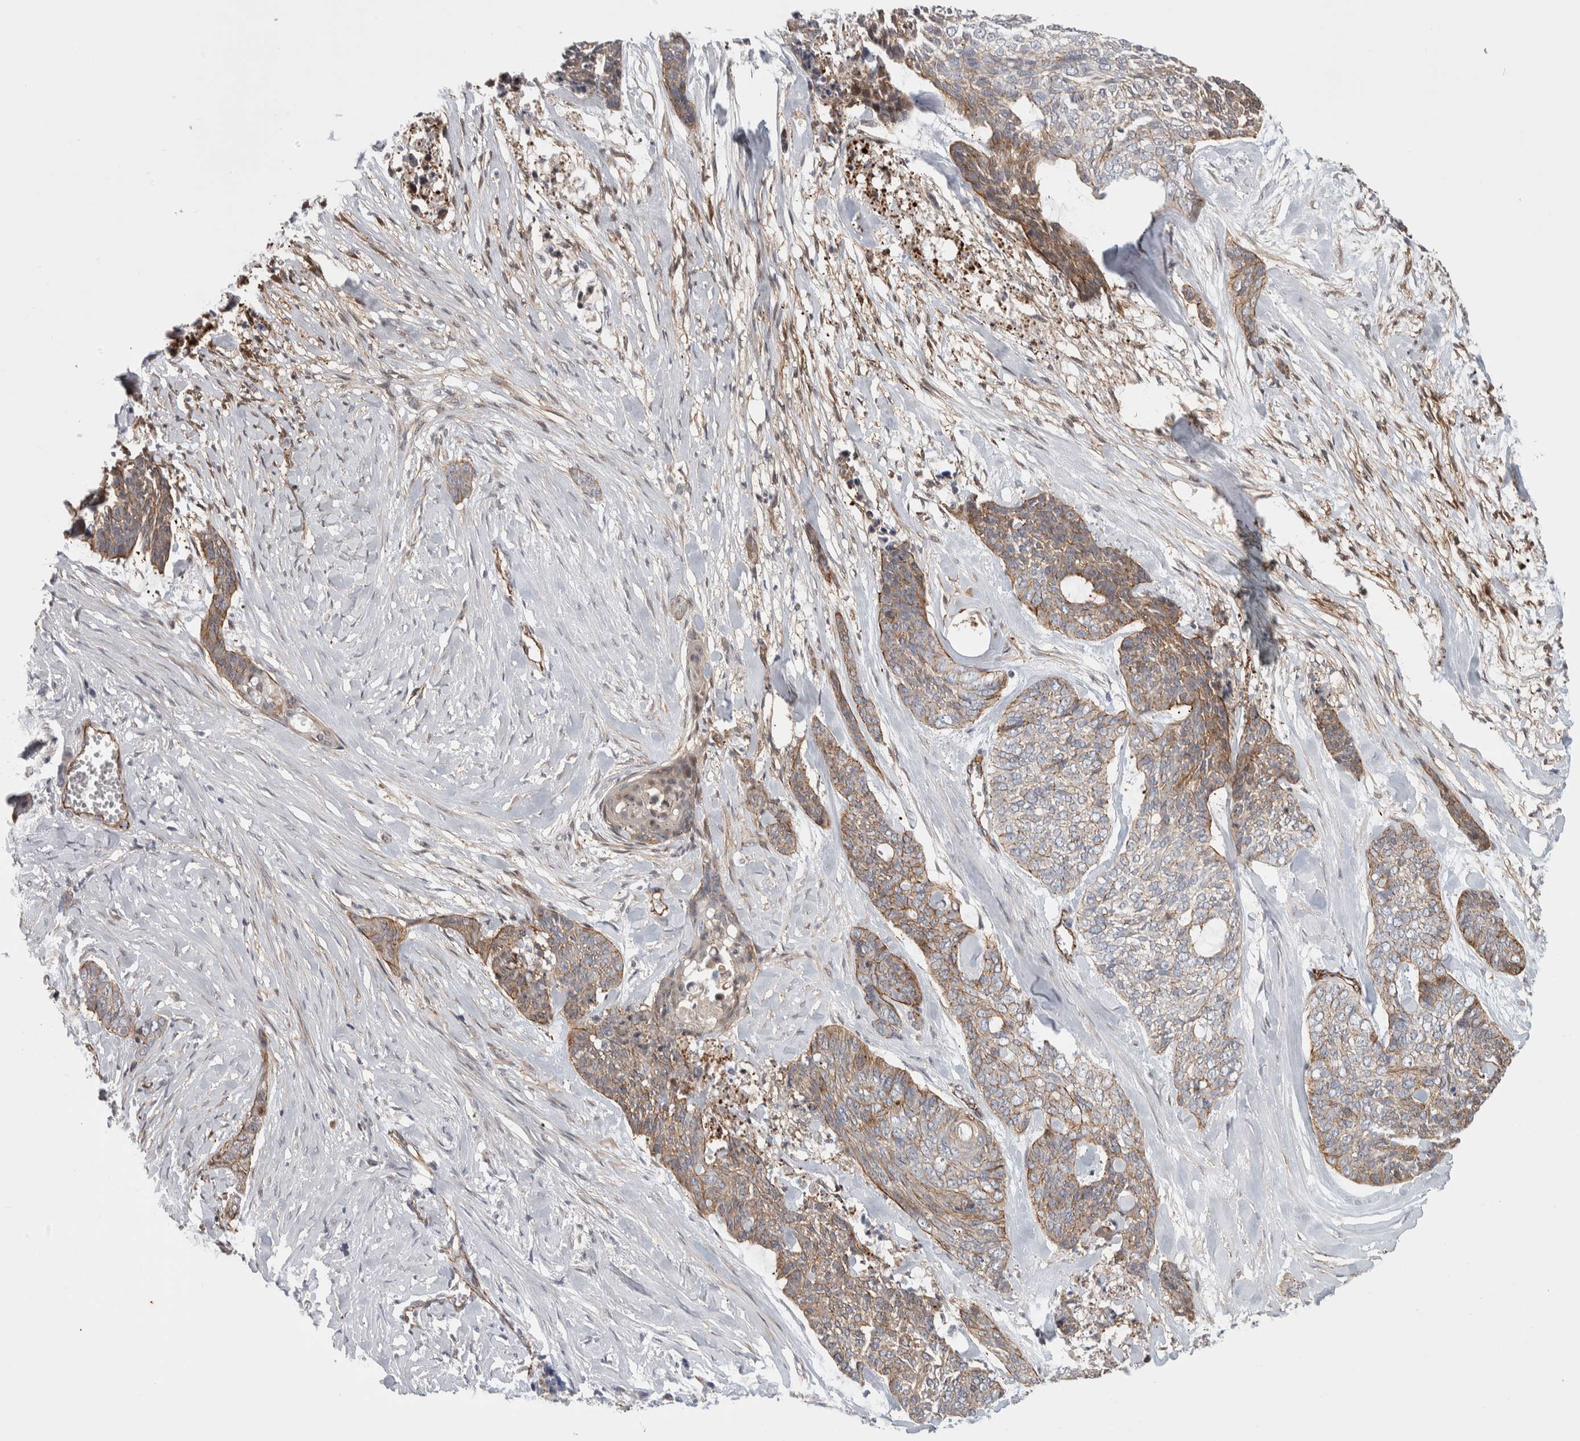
{"staining": {"intensity": "moderate", "quantity": ">75%", "location": "cytoplasmic/membranous"}, "tissue": "skin cancer", "cell_type": "Tumor cells", "image_type": "cancer", "snomed": [{"axis": "morphology", "description": "Basal cell carcinoma"}, {"axis": "topography", "description": "Skin"}], "caption": "Approximately >75% of tumor cells in human skin basal cell carcinoma display moderate cytoplasmic/membranous protein staining as visualized by brown immunohistochemical staining.", "gene": "ZNF862", "patient": {"sex": "female", "age": 64}}